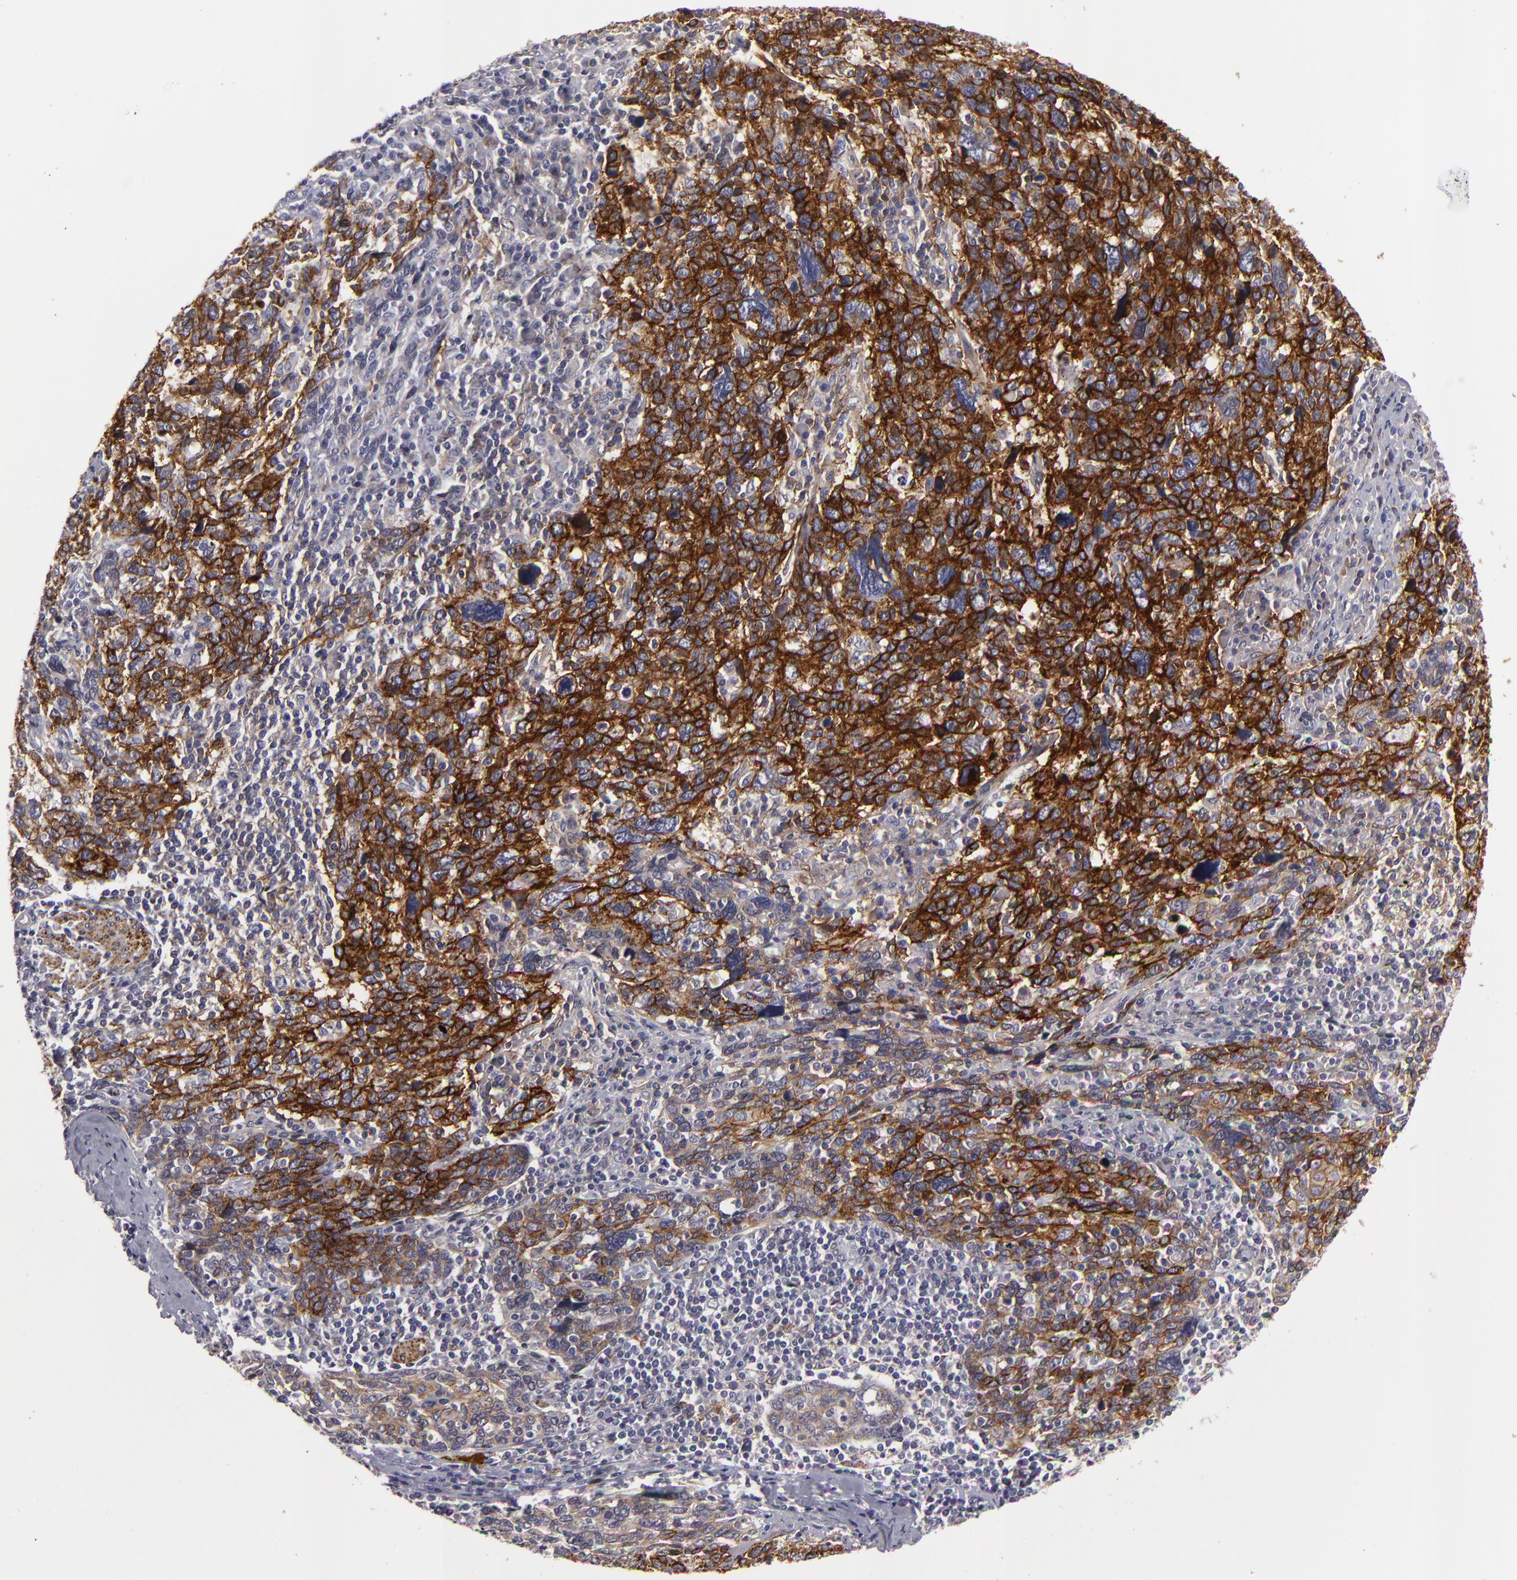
{"staining": {"intensity": "strong", "quantity": ">75%", "location": "cytoplasmic/membranous"}, "tissue": "cervical cancer", "cell_type": "Tumor cells", "image_type": "cancer", "snomed": [{"axis": "morphology", "description": "Squamous cell carcinoma, NOS"}, {"axis": "topography", "description": "Cervix"}], "caption": "Strong cytoplasmic/membranous protein positivity is identified in approximately >75% of tumor cells in squamous cell carcinoma (cervical). Using DAB (3,3'-diaminobenzidine) (brown) and hematoxylin (blue) stains, captured at high magnification using brightfield microscopy.", "gene": "ALCAM", "patient": {"sex": "female", "age": 41}}